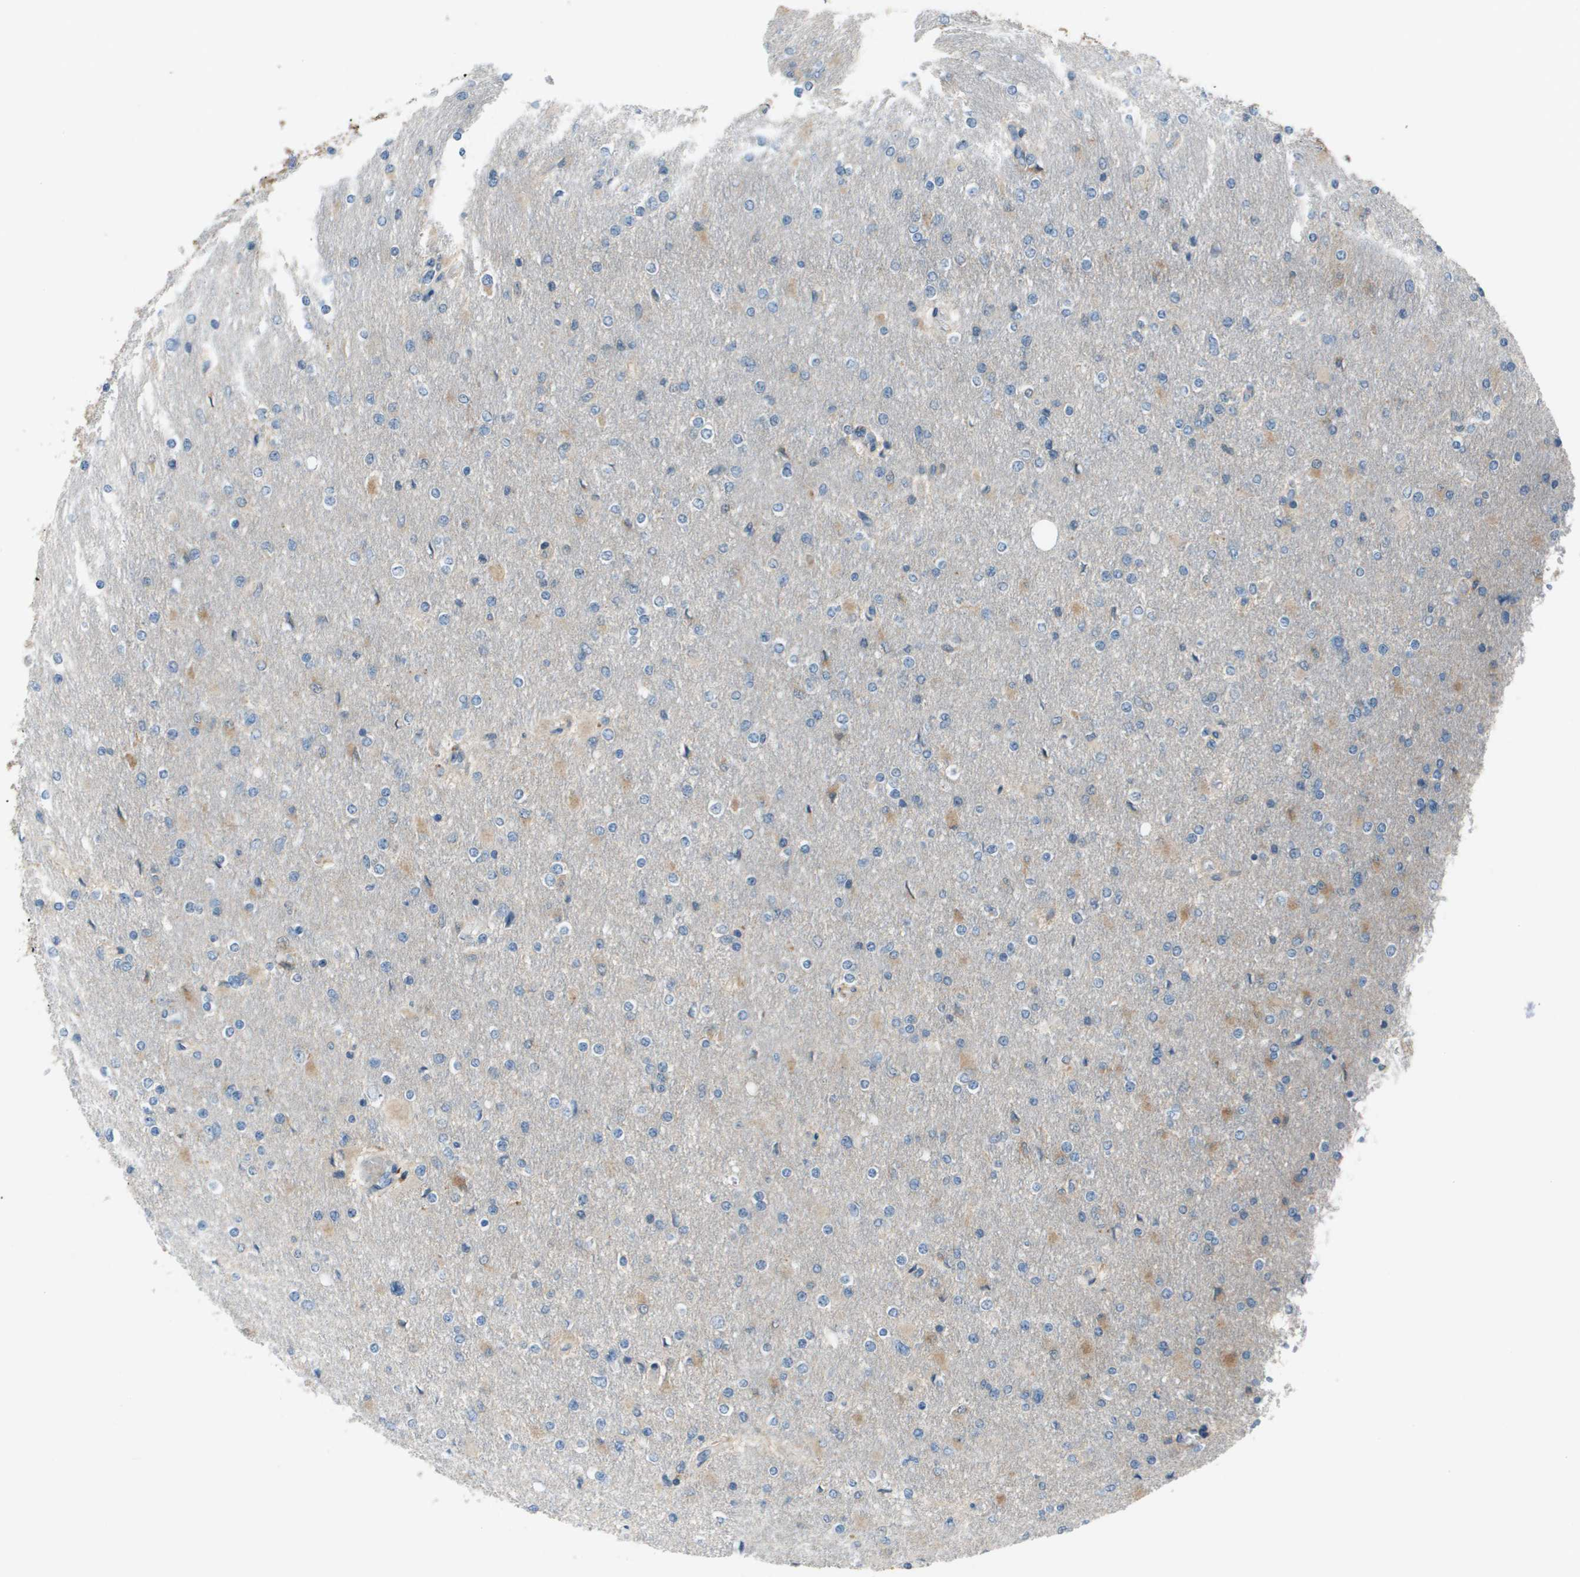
{"staining": {"intensity": "negative", "quantity": "none", "location": "none"}, "tissue": "glioma", "cell_type": "Tumor cells", "image_type": "cancer", "snomed": [{"axis": "morphology", "description": "Glioma, malignant, High grade"}, {"axis": "topography", "description": "Cerebral cortex"}], "caption": "Immunohistochemical staining of malignant glioma (high-grade) demonstrates no significant positivity in tumor cells.", "gene": "PCOLCE", "patient": {"sex": "female", "age": 36}}